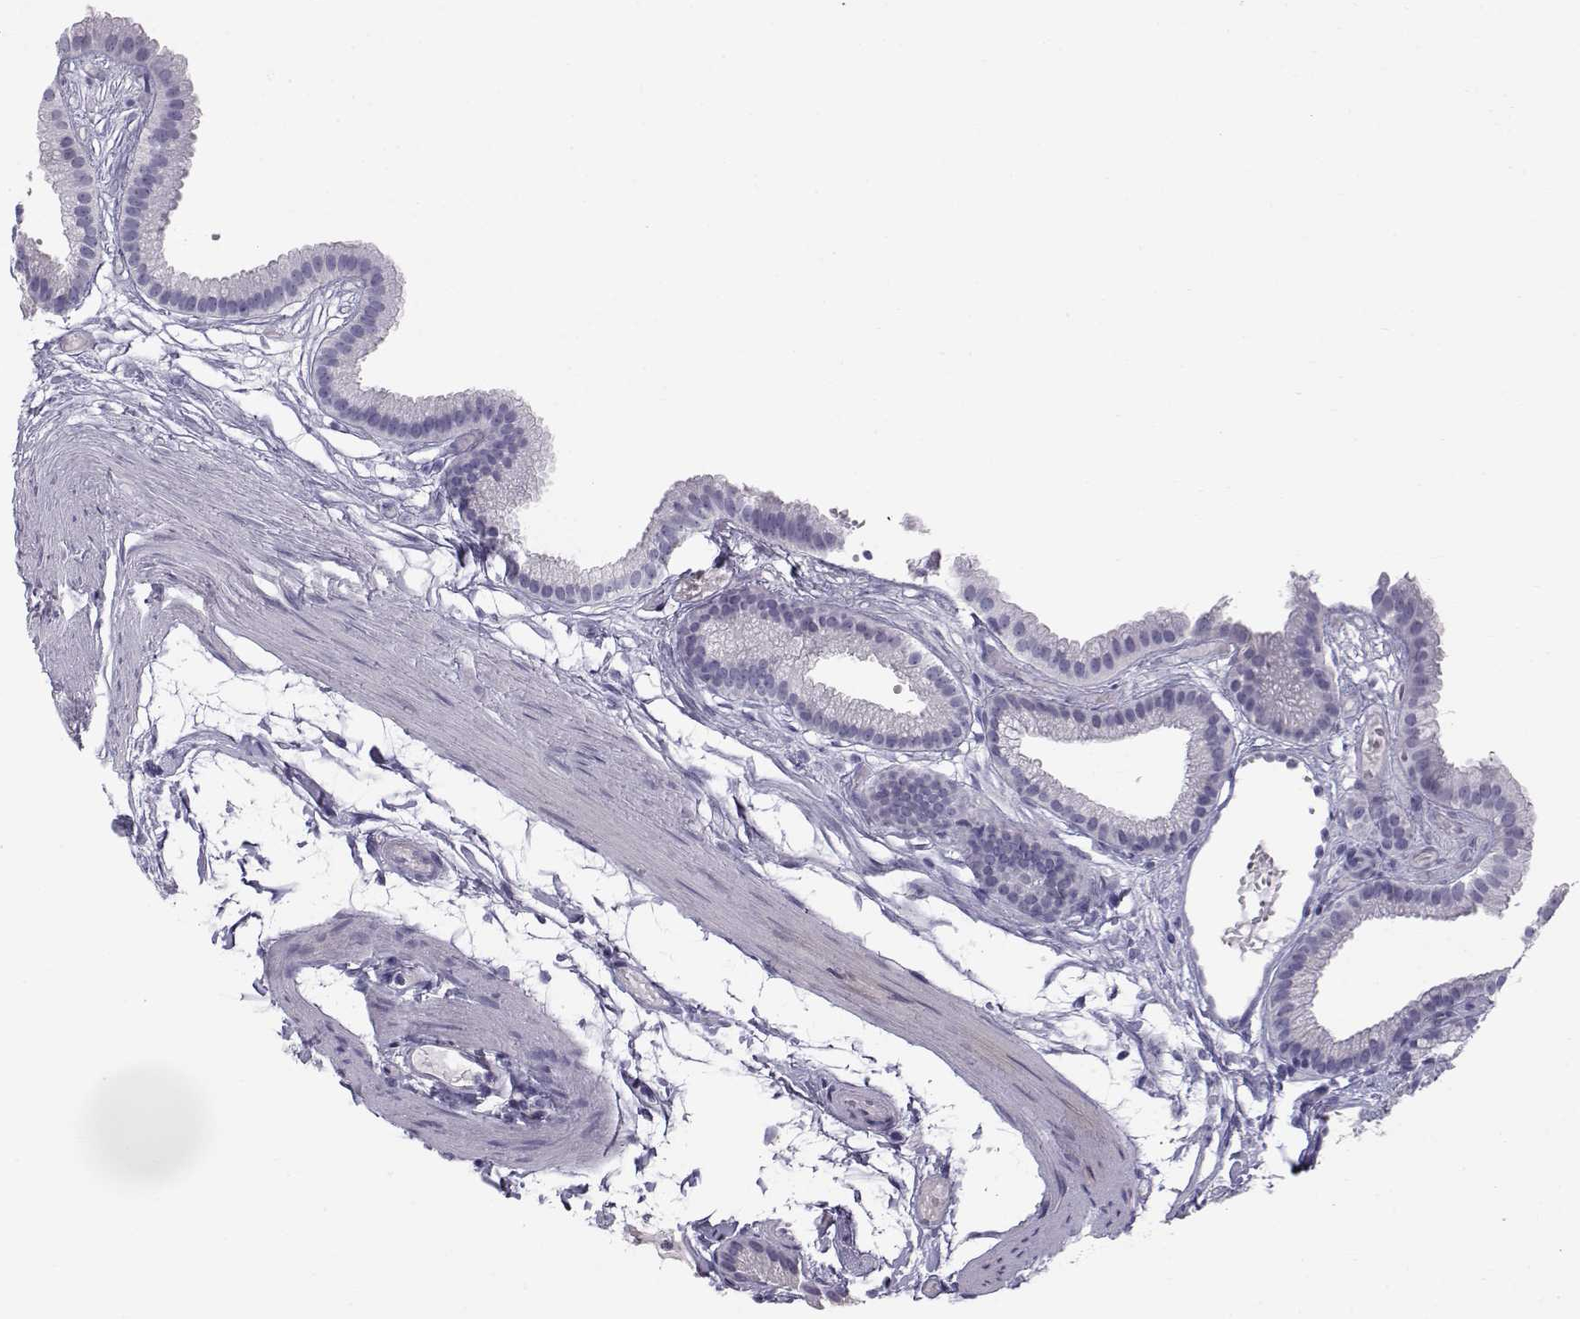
{"staining": {"intensity": "negative", "quantity": "none", "location": "none"}, "tissue": "gallbladder", "cell_type": "Glandular cells", "image_type": "normal", "snomed": [{"axis": "morphology", "description": "Normal tissue, NOS"}, {"axis": "topography", "description": "Gallbladder"}], "caption": "A photomicrograph of gallbladder stained for a protein shows no brown staining in glandular cells.", "gene": "RNASE12", "patient": {"sex": "female", "age": 45}}